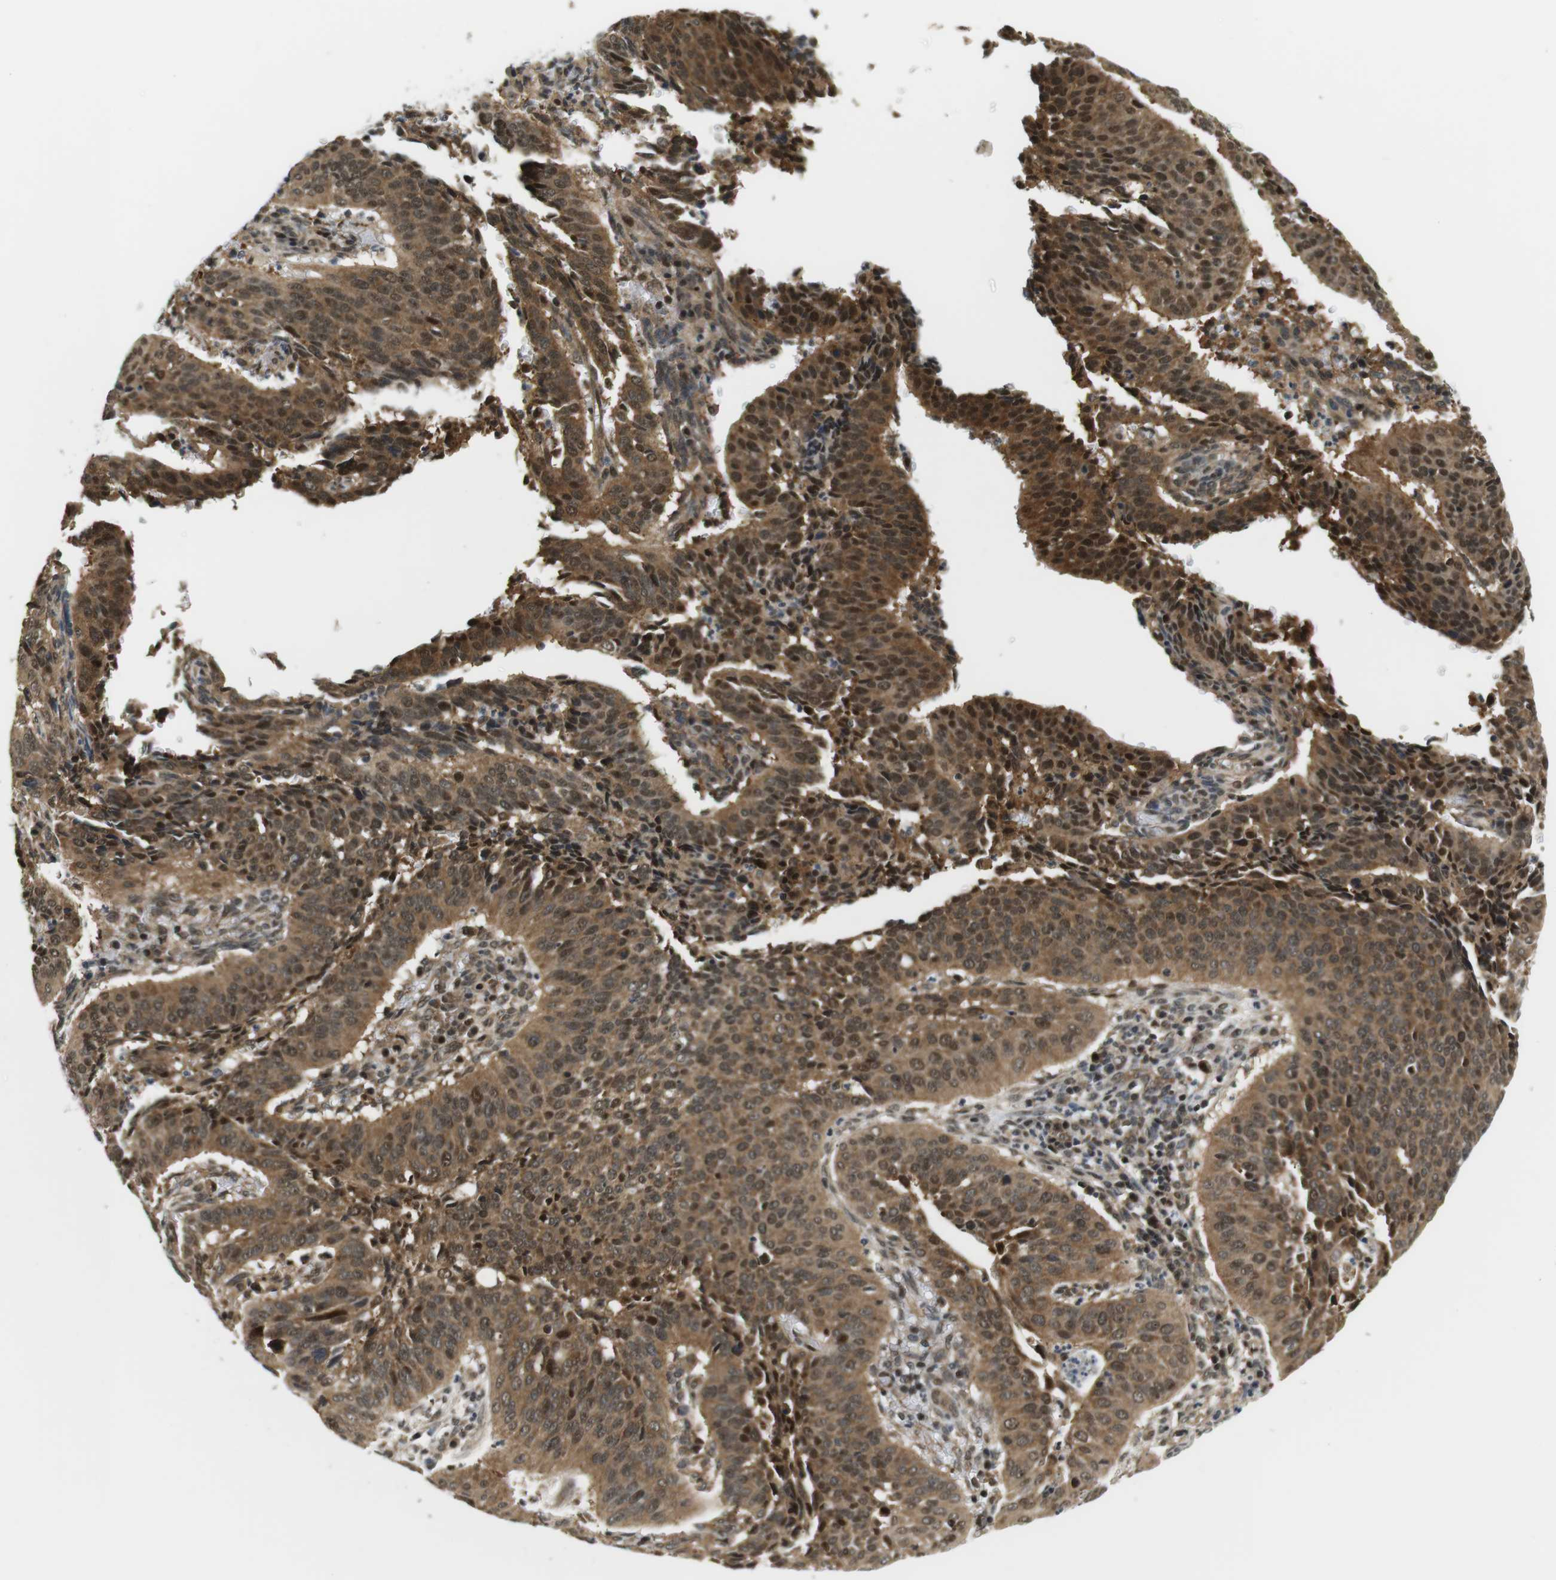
{"staining": {"intensity": "moderate", "quantity": ">75%", "location": "cytoplasmic/membranous,nuclear"}, "tissue": "cervical cancer", "cell_type": "Tumor cells", "image_type": "cancer", "snomed": [{"axis": "morphology", "description": "Normal tissue, NOS"}, {"axis": "morphology", "description": "Squamous cell carcinoma, NOS"}, {"axis": "topography", "description": "Cervix"}], "caption": "This is a micrograph of immunohistochemistry (IHC) staining of cervical cancer (squamous cell carcinoma), which shows moderate expression in the cytoplasmic/membranous and nuclear of tumor cells.", "gene": "CSNK2B", "patient": {"sex": "female", "age": 39}}